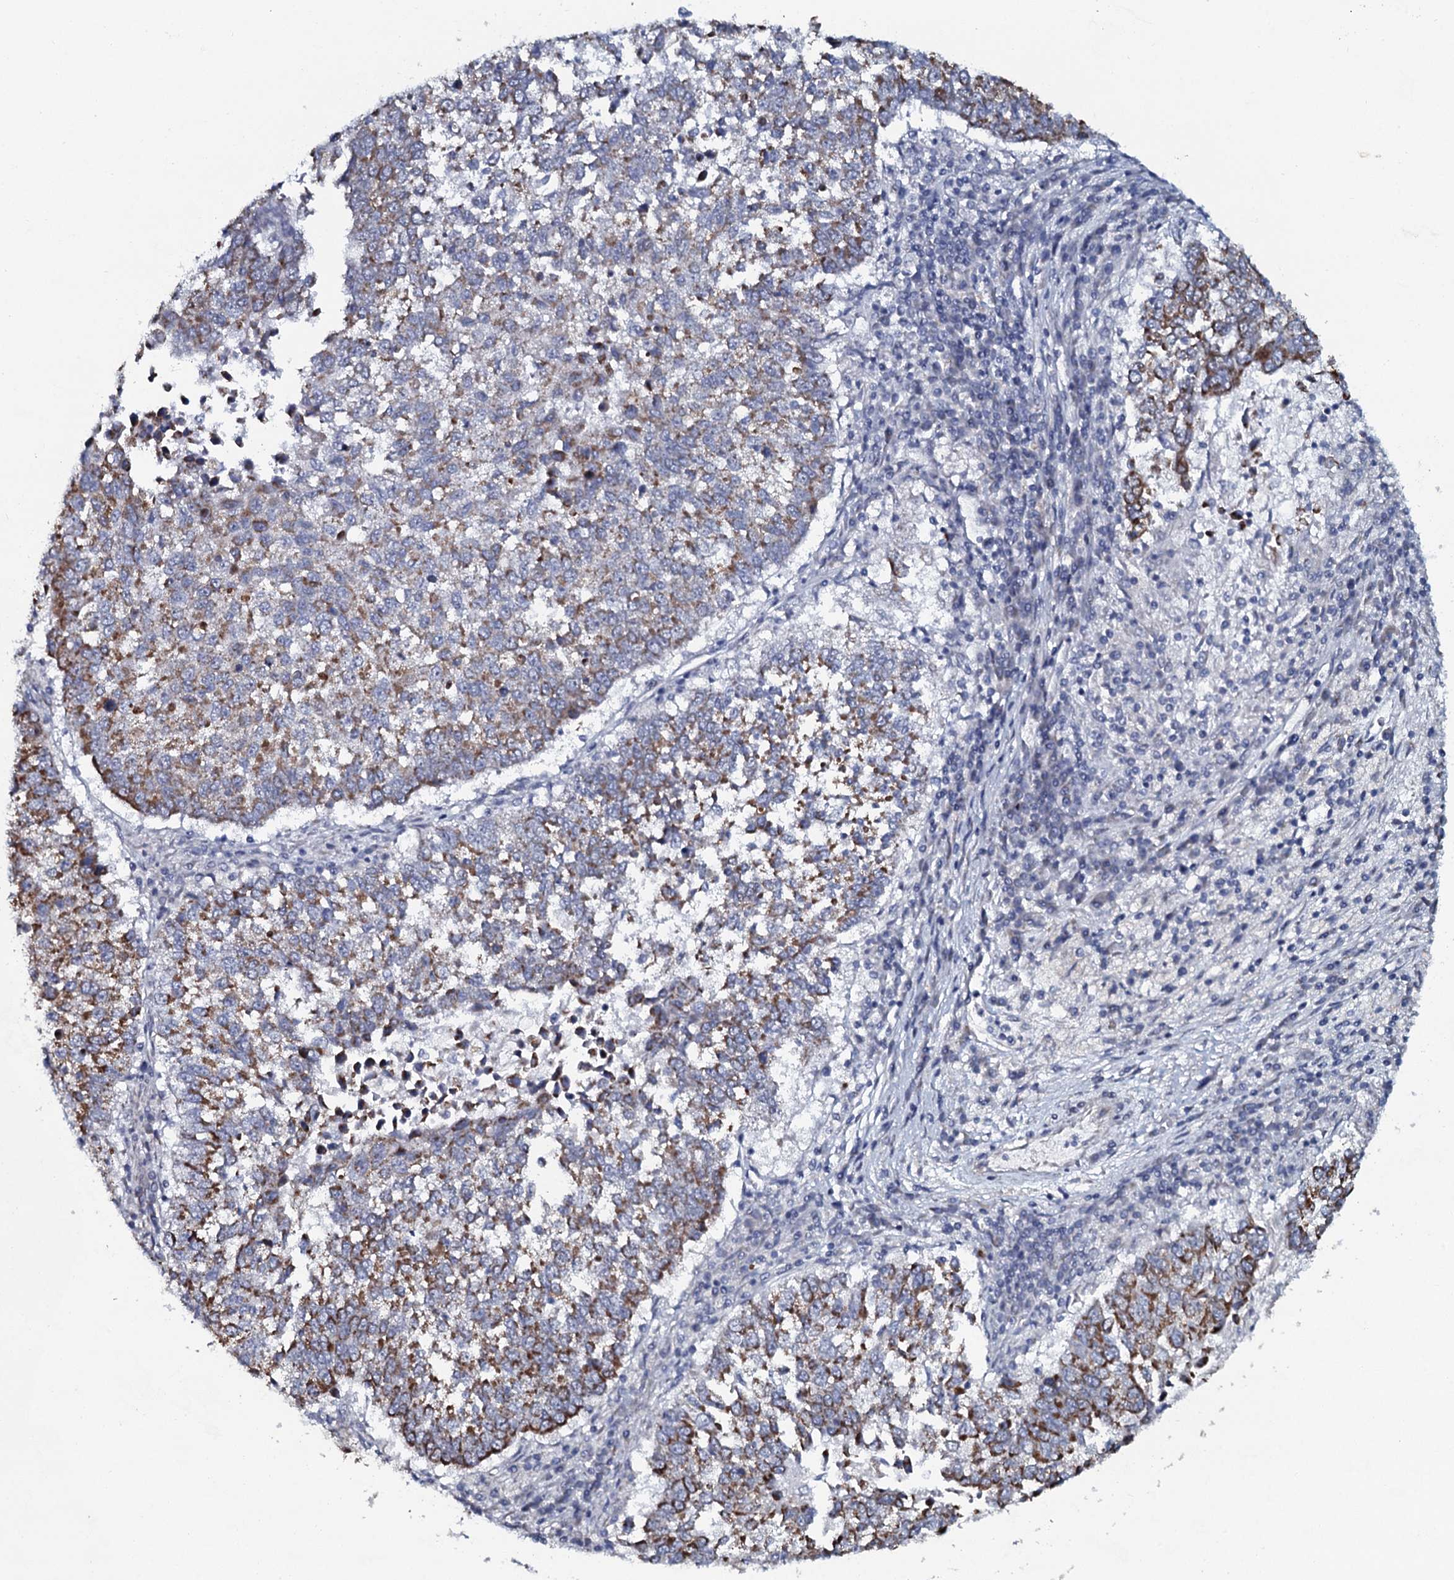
{"staining": {"intensity": "moderate", "quantity": "25%-75%", "location": "cytoplasmic/membranous"}, "tissue": "lung cancer", "cell_type": "Tumor cells", "image_type": "cancer", "snomed": [{"axis": "morphology", "description": "Squamous cell carcinoma, NOS"}, {"axis": "topography", "description": "Lung"}], "caption": "Moderate cytoplasmic/membranous positivity for a protein is seen in about 25%-75% of tumor cells of squamous cell carcinoma (lung) using immunohistochemistry (IHC).", "gene": "KCTD4", "patient": {"sex": "male", "age": 73}}